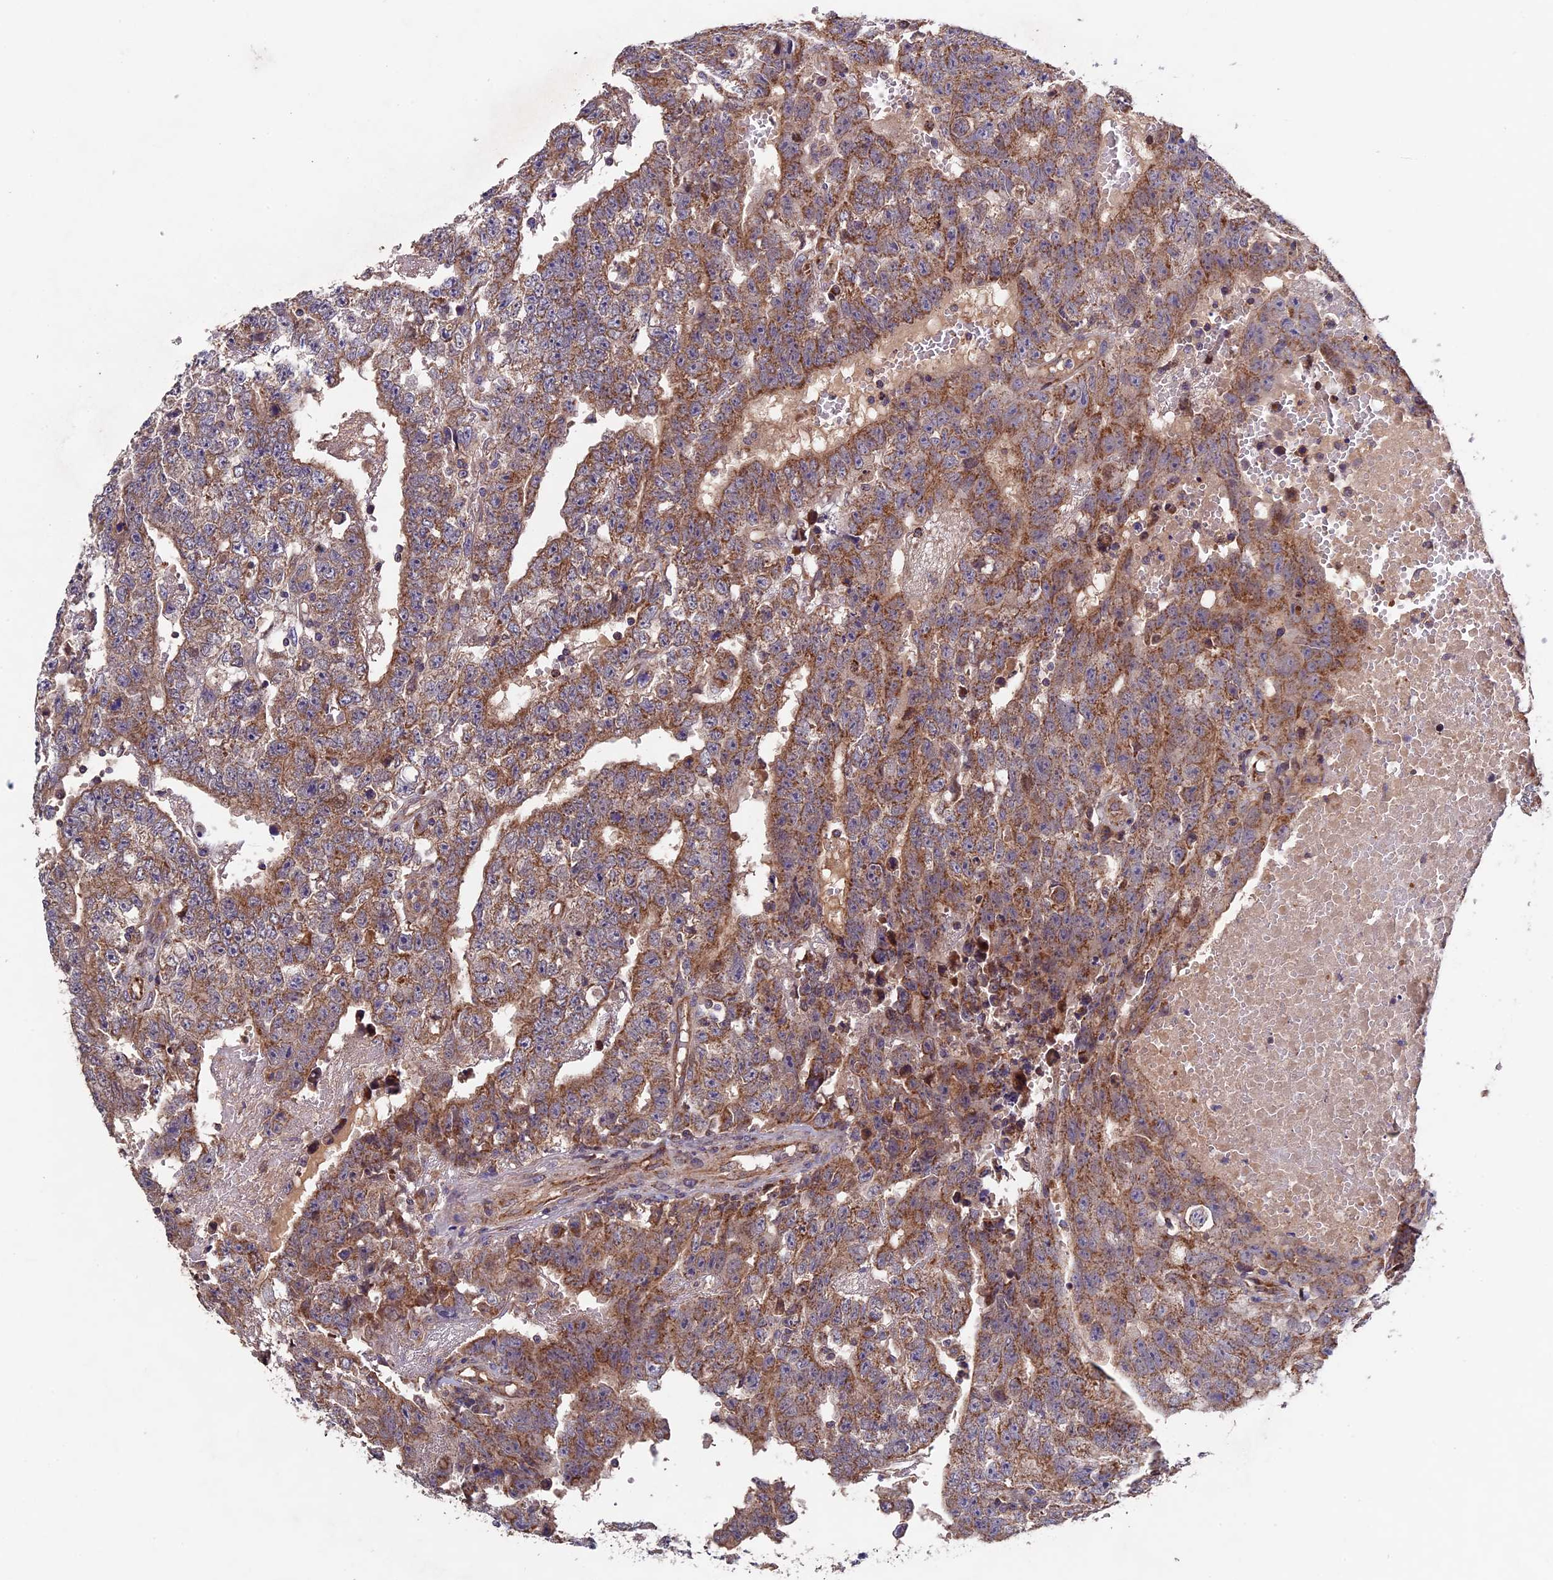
{"staining": {"intensity": "moderate", "quantity": ">75%", "location": "cytoplasmic/membranous"}, "tissue": "testis cancer", "cell_type": "Tumor cells", "image_type": "cancer", "snomed": [{"axis": "morphology", "description": "Carcinoma, Embryonal, NOS"}, {"axis": "topography", "description": "Testis"}], "caption": "Testis cancer tissue shows moderate cytoplasmic/membranous expression in approximately >75% of tumor cells, visualized by immunohistochemistry.", "gene": "RNF17", "patient": {"sex": "male", "age": 25}}